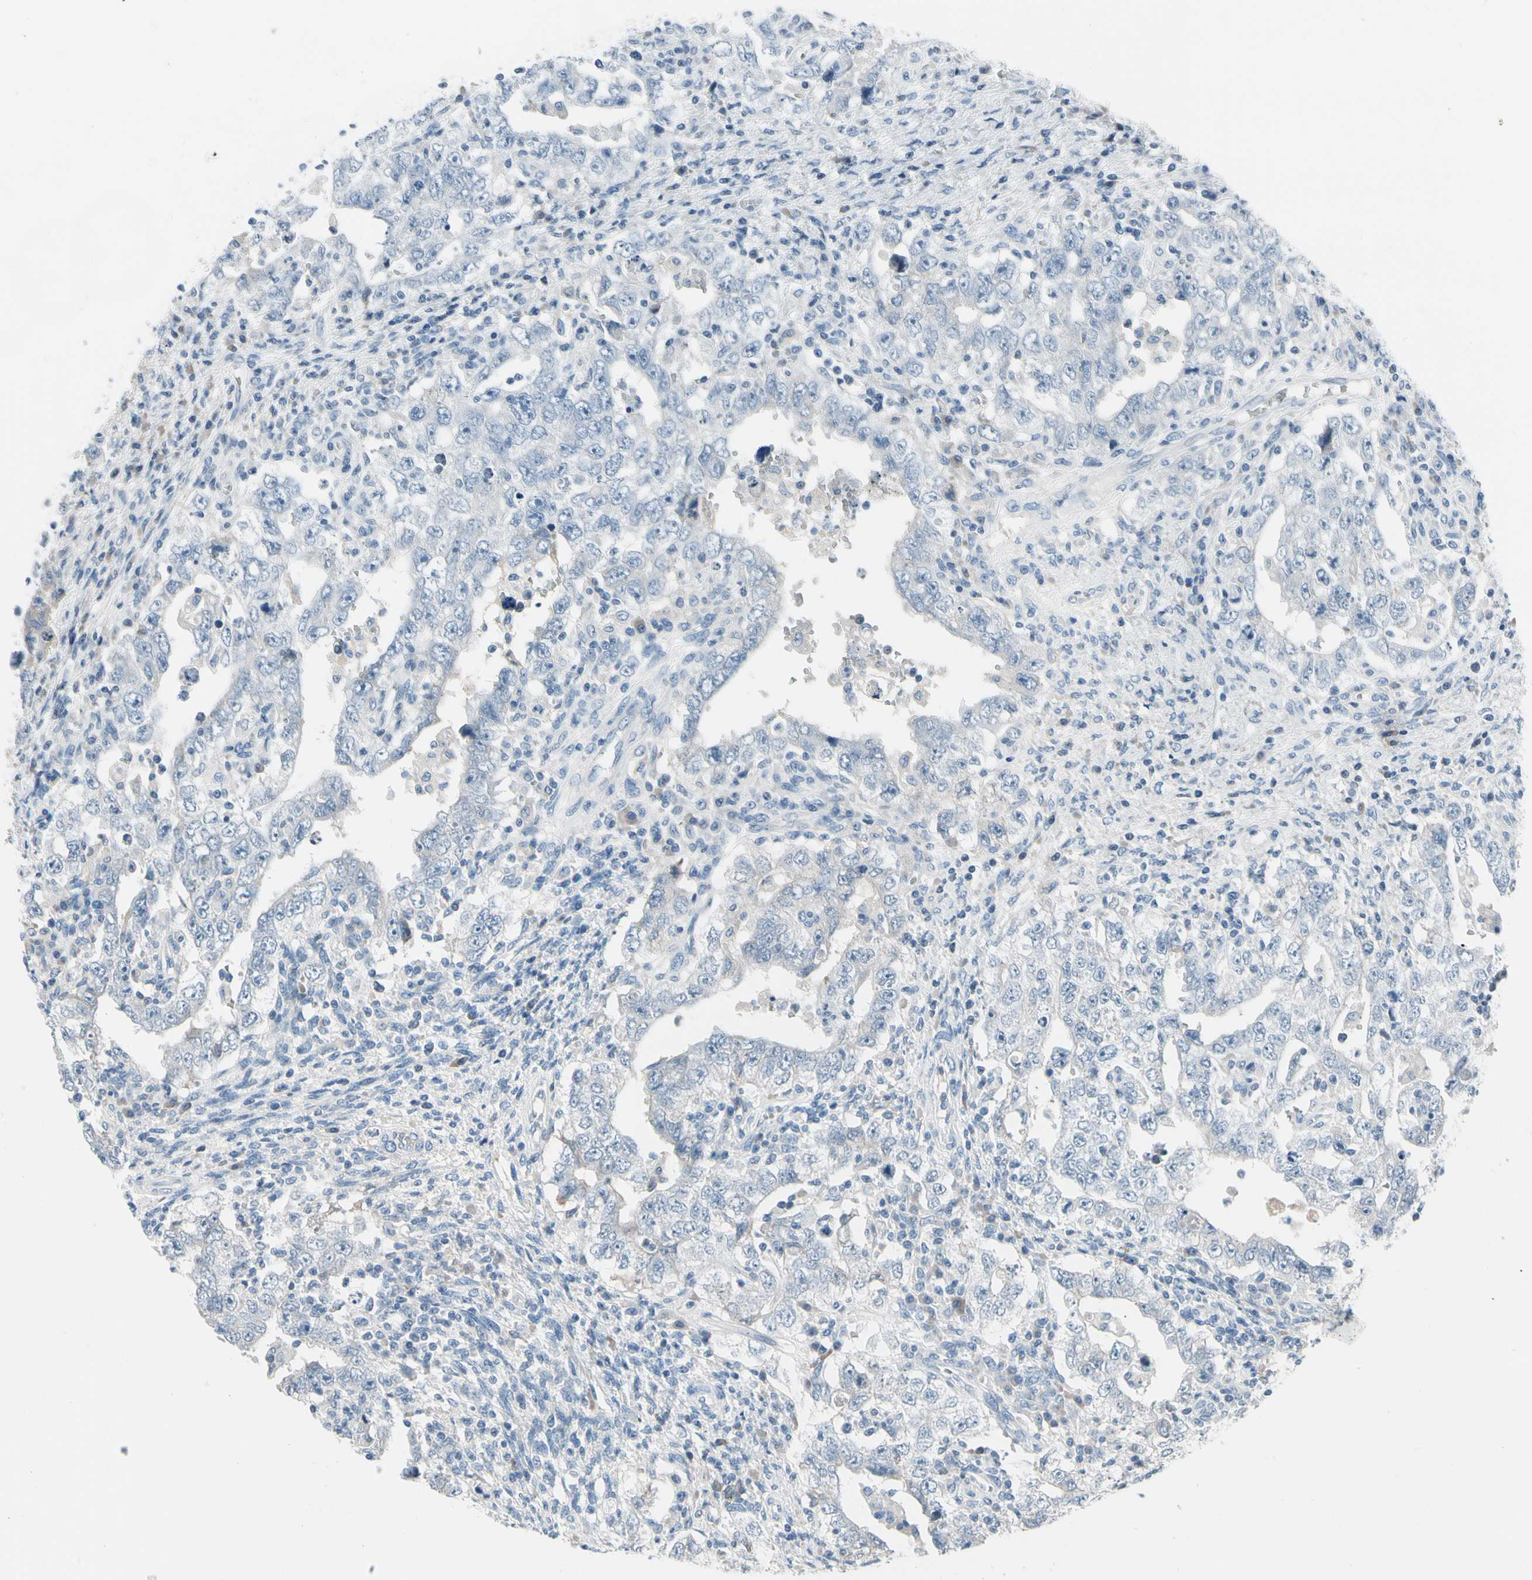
{"staining": {"intensity": "negative", "quantity": "none", "location": "none"}, "tissue": "testis cancer", "cell_type": "Tumor cells", "image_type": "cancer", "snomed": [{"axis": "morphology", "description": "Carcinoma, Embryonal, NOS"}, {"axis": "topography", "description": "Testis"}], "caption": "This is a histopathology image of immunohistochemistry staining of testis cancer, which shows no positivity in tumor cells.", "gene": "PGR", "patient": {"sex": "male", "age": 26}}